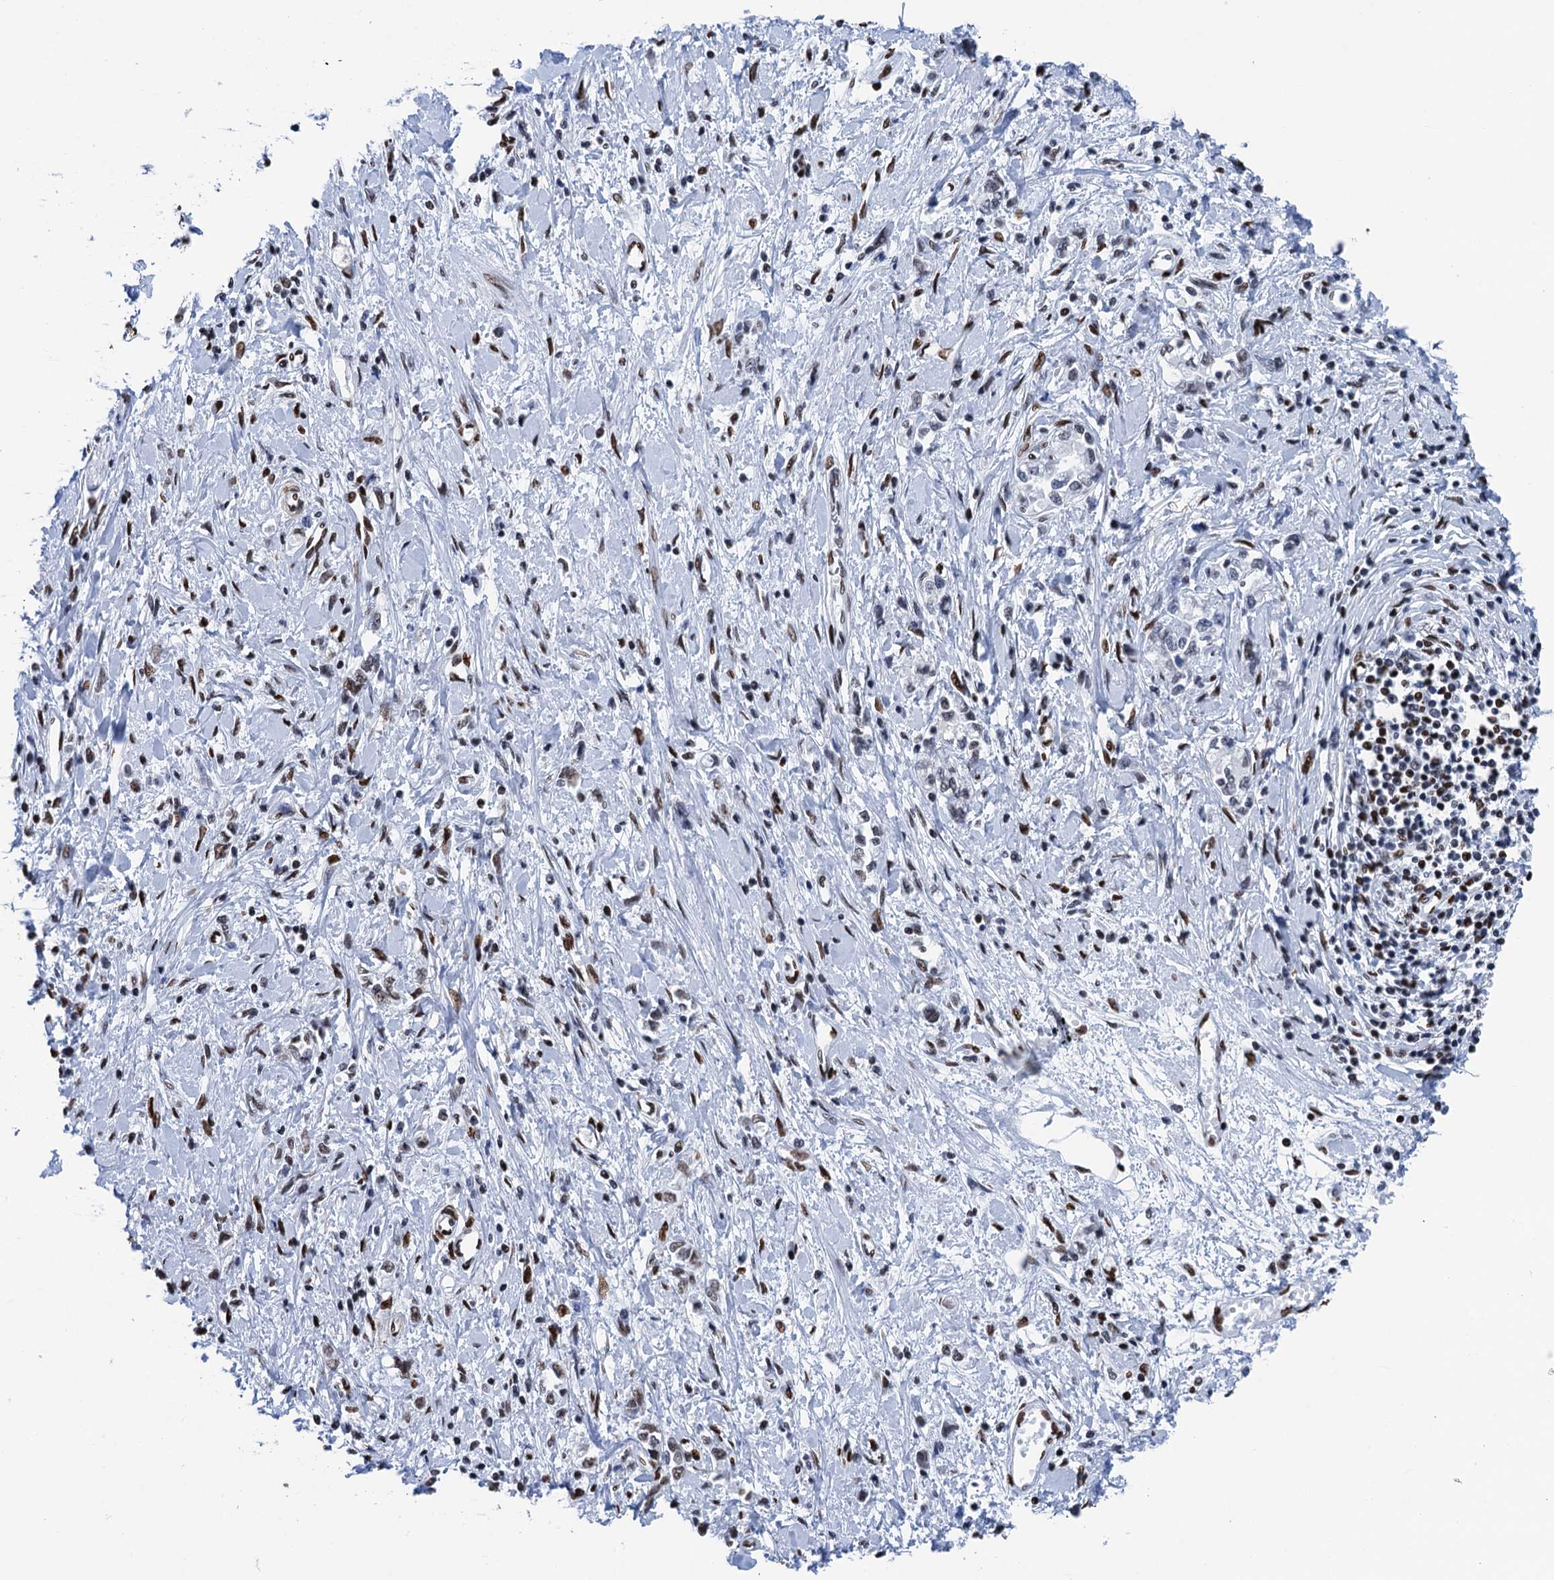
{"staining": {"intensity": "moderate", "quantity": "<25%", "location": "nuclear"}, "tissue": "stomach cancer", "cell_type": "Tumor cells", "image_type": "cancer", "snomed": [{"axis": "morphology", "description": "Adenocarcinoma, NOS"}, {"axis": "topography", "description": "Stomach"}], "caption": "Immunohistochemical staining of stomach cancer (adenocarcinoma) reveals low levels of moderate nuclear protein staining in about <25% of tumor cells.", "gene": "UBA2", "patient": {"sex": "female", "age": 76}}